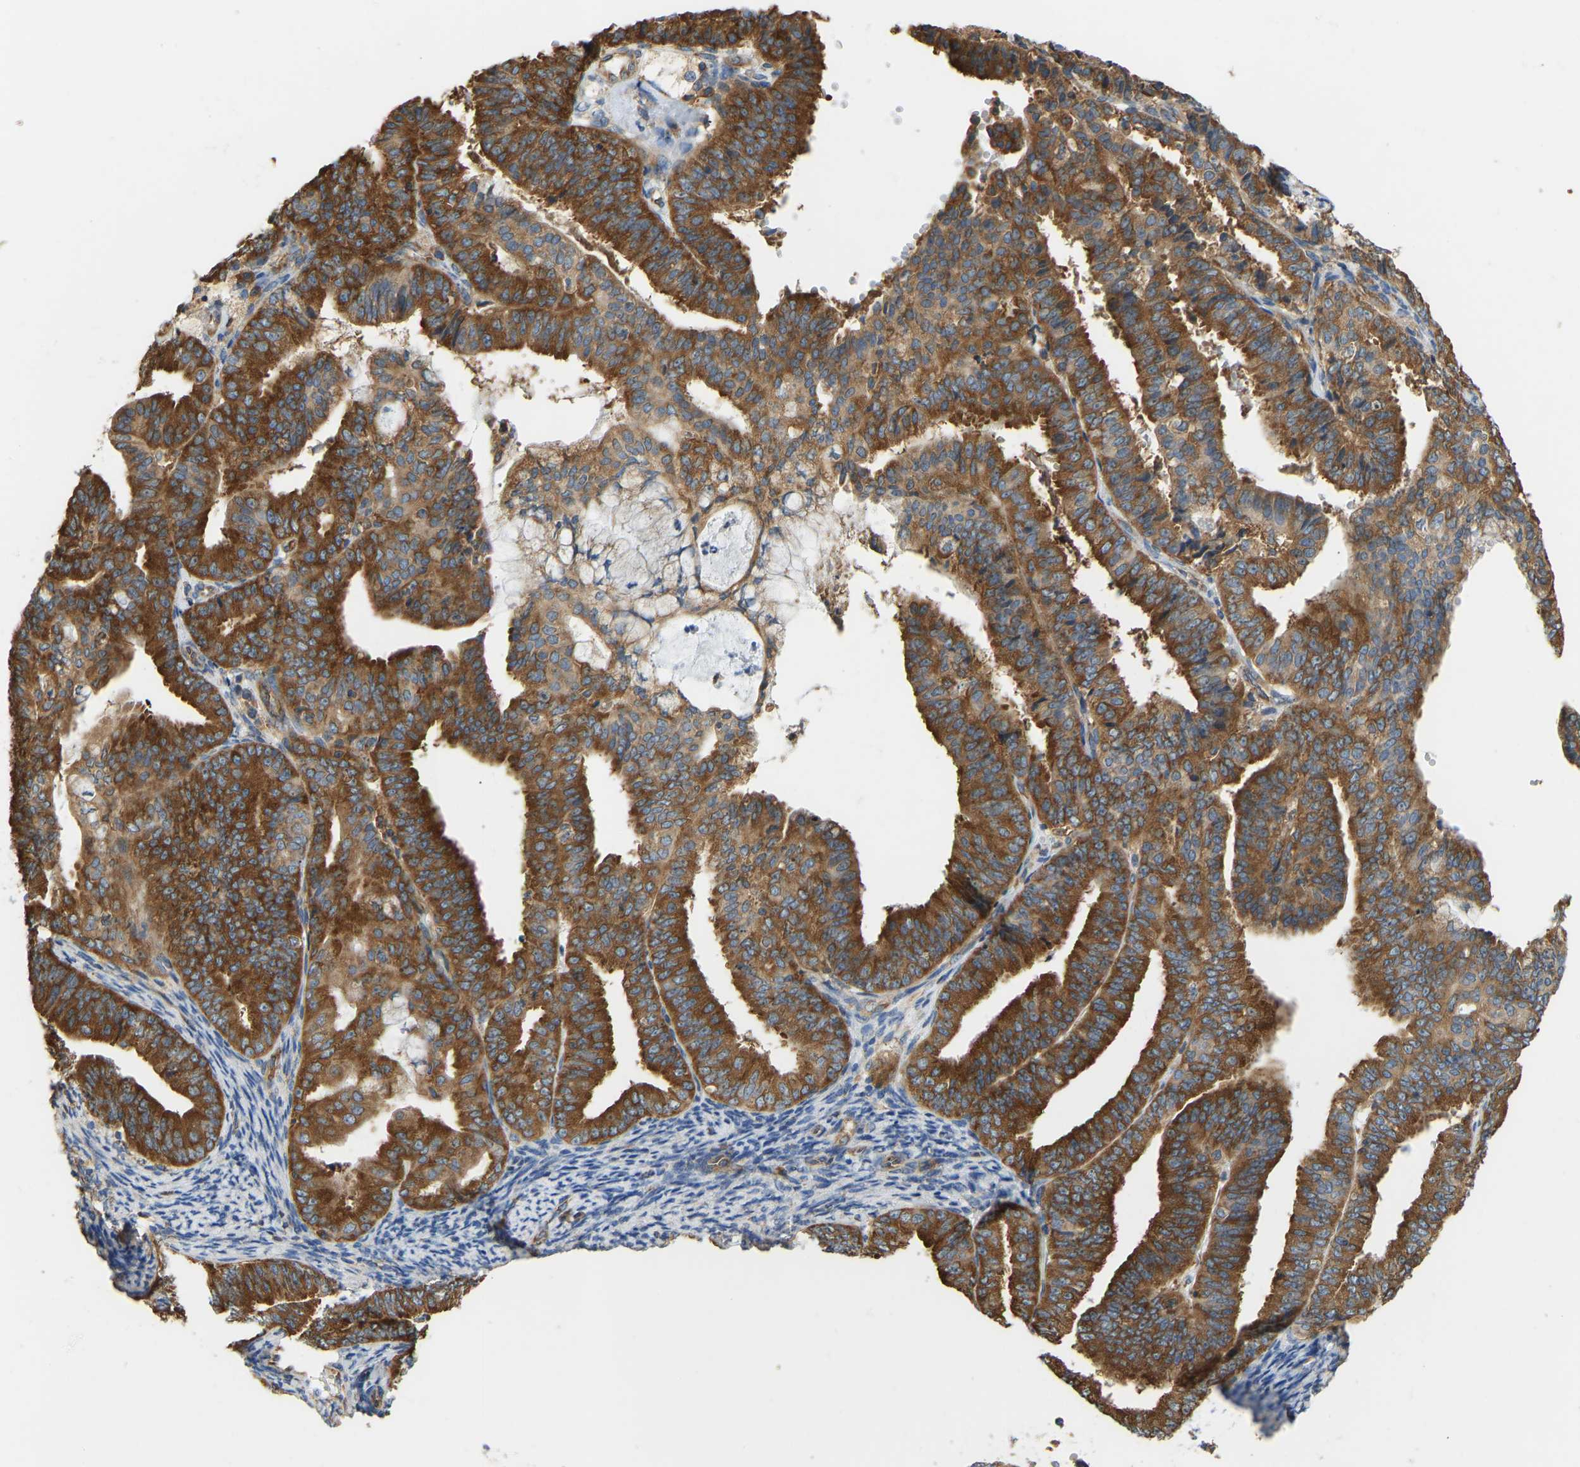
{"staining": {"intensity": "strong", "quantity": ">75%", "location": "cytoplasmic/membranous"}, "tissue": "endometrial cancer", "cell_type": "Tumor cells", "image_type": "cancer", "snomed": [{"axis": "morphology", "description": "Adenocarcinoma, NOS"}, {"axis": "topography", "description": "Endometrium"}], "caption": "Strong cytoplasmic/membranous staining for a protein is present in about >75% of tumor cells of adenocarcinoma (endometrial) using IHC.", "gene": "RPS6KB2", "patient": {"sex": "female", "age": 63}}